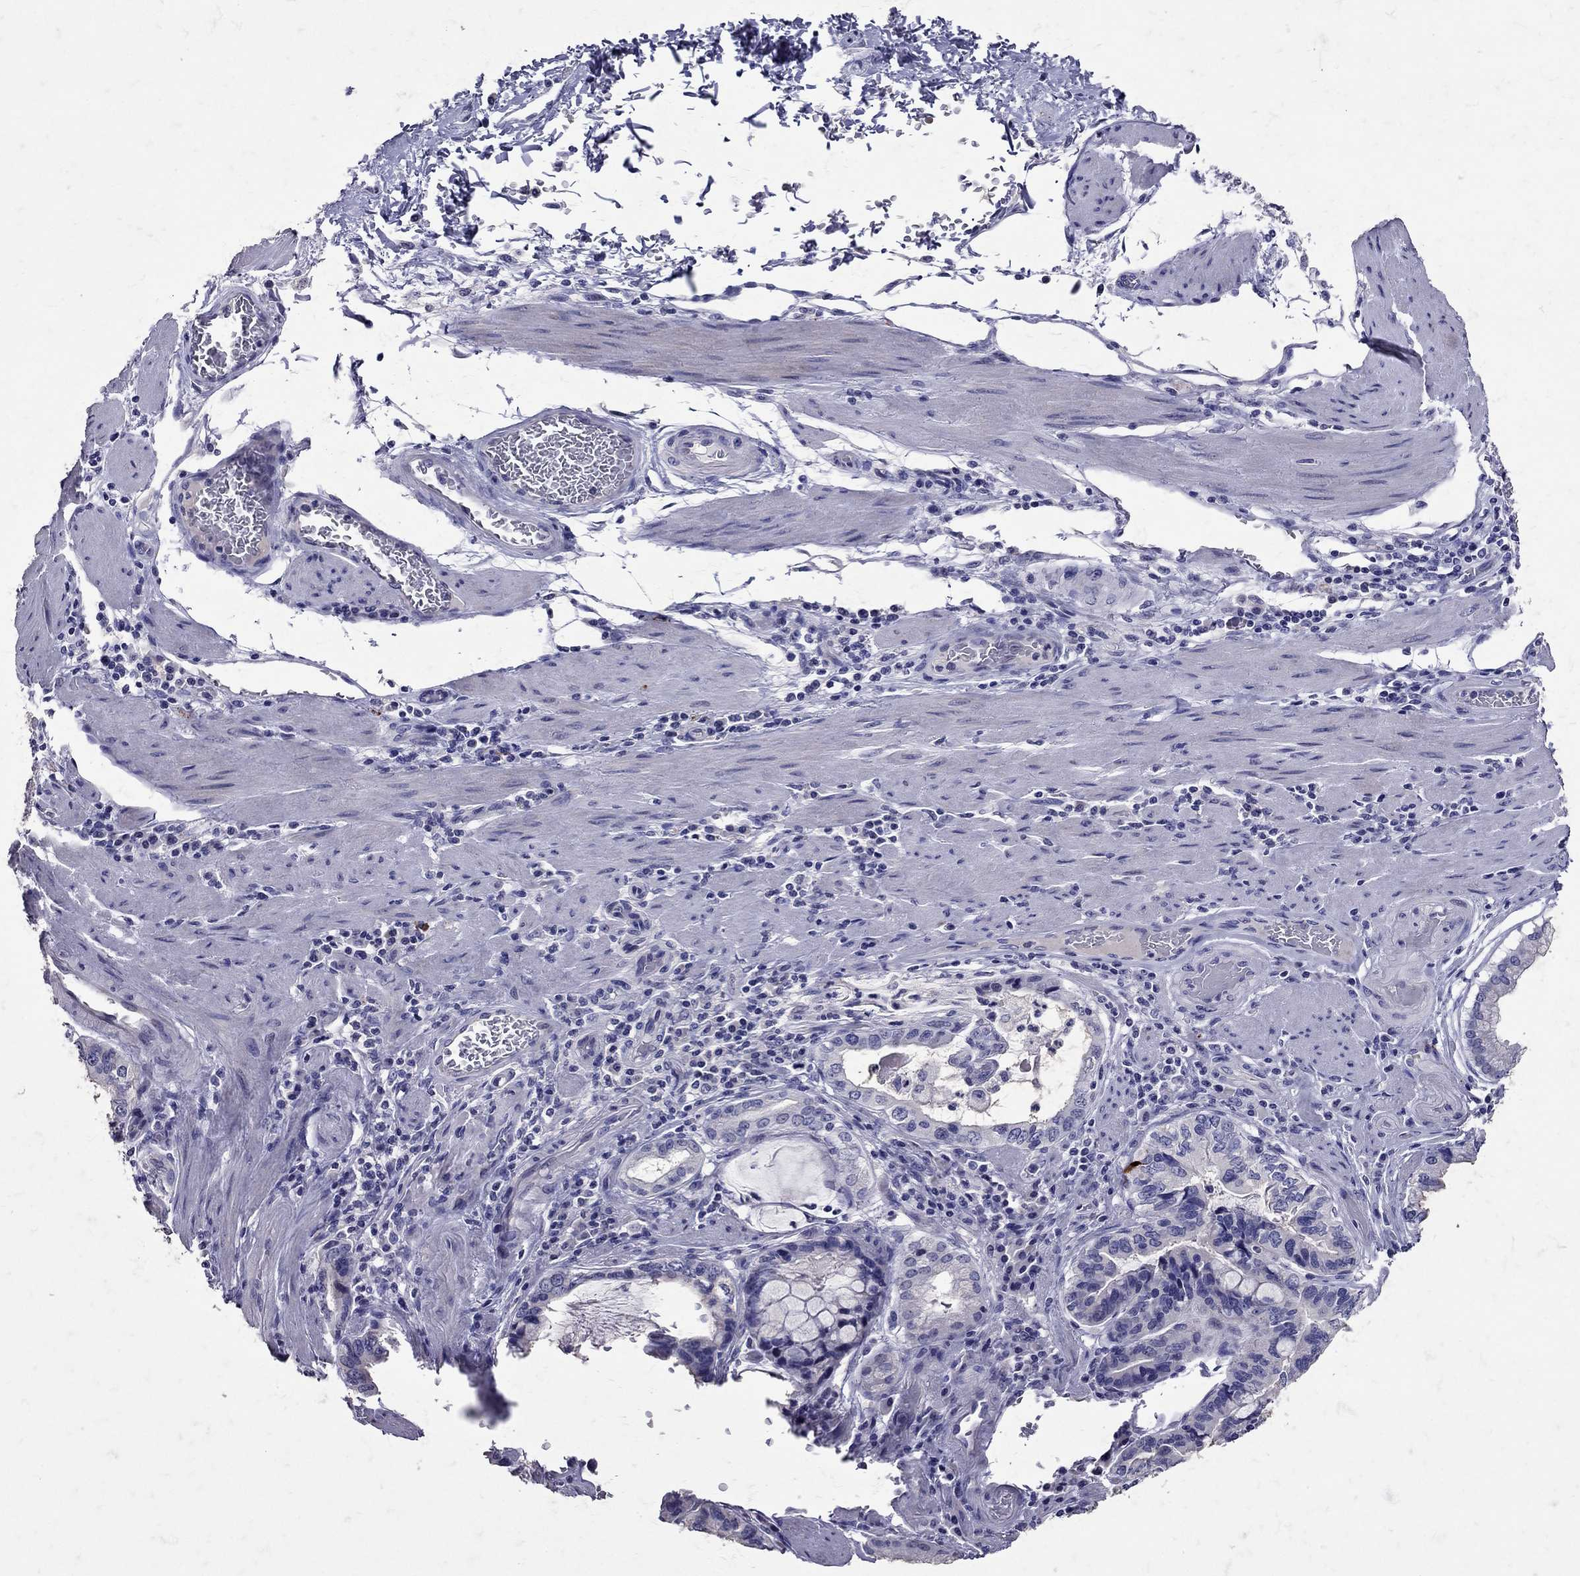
{"staining": {"intensity": "negative", "quantity": "none", "location": "none"}, "tissue": "stomach cancer", "cell_type": "Tumor cells", "image_type": "cancer", "snomed": [{"axis": "morphology", "description": "Adenocarcinoma, NOS"}, {"axis": "topography", "description": "Stomach, lower"}], "caption": "Adenocarcinoma (stomach) was stained to show a protein in brown. There is no significant positivity in tumor cells.", "gene": "SST", "patient": {"sex": "female", "age": 76}}